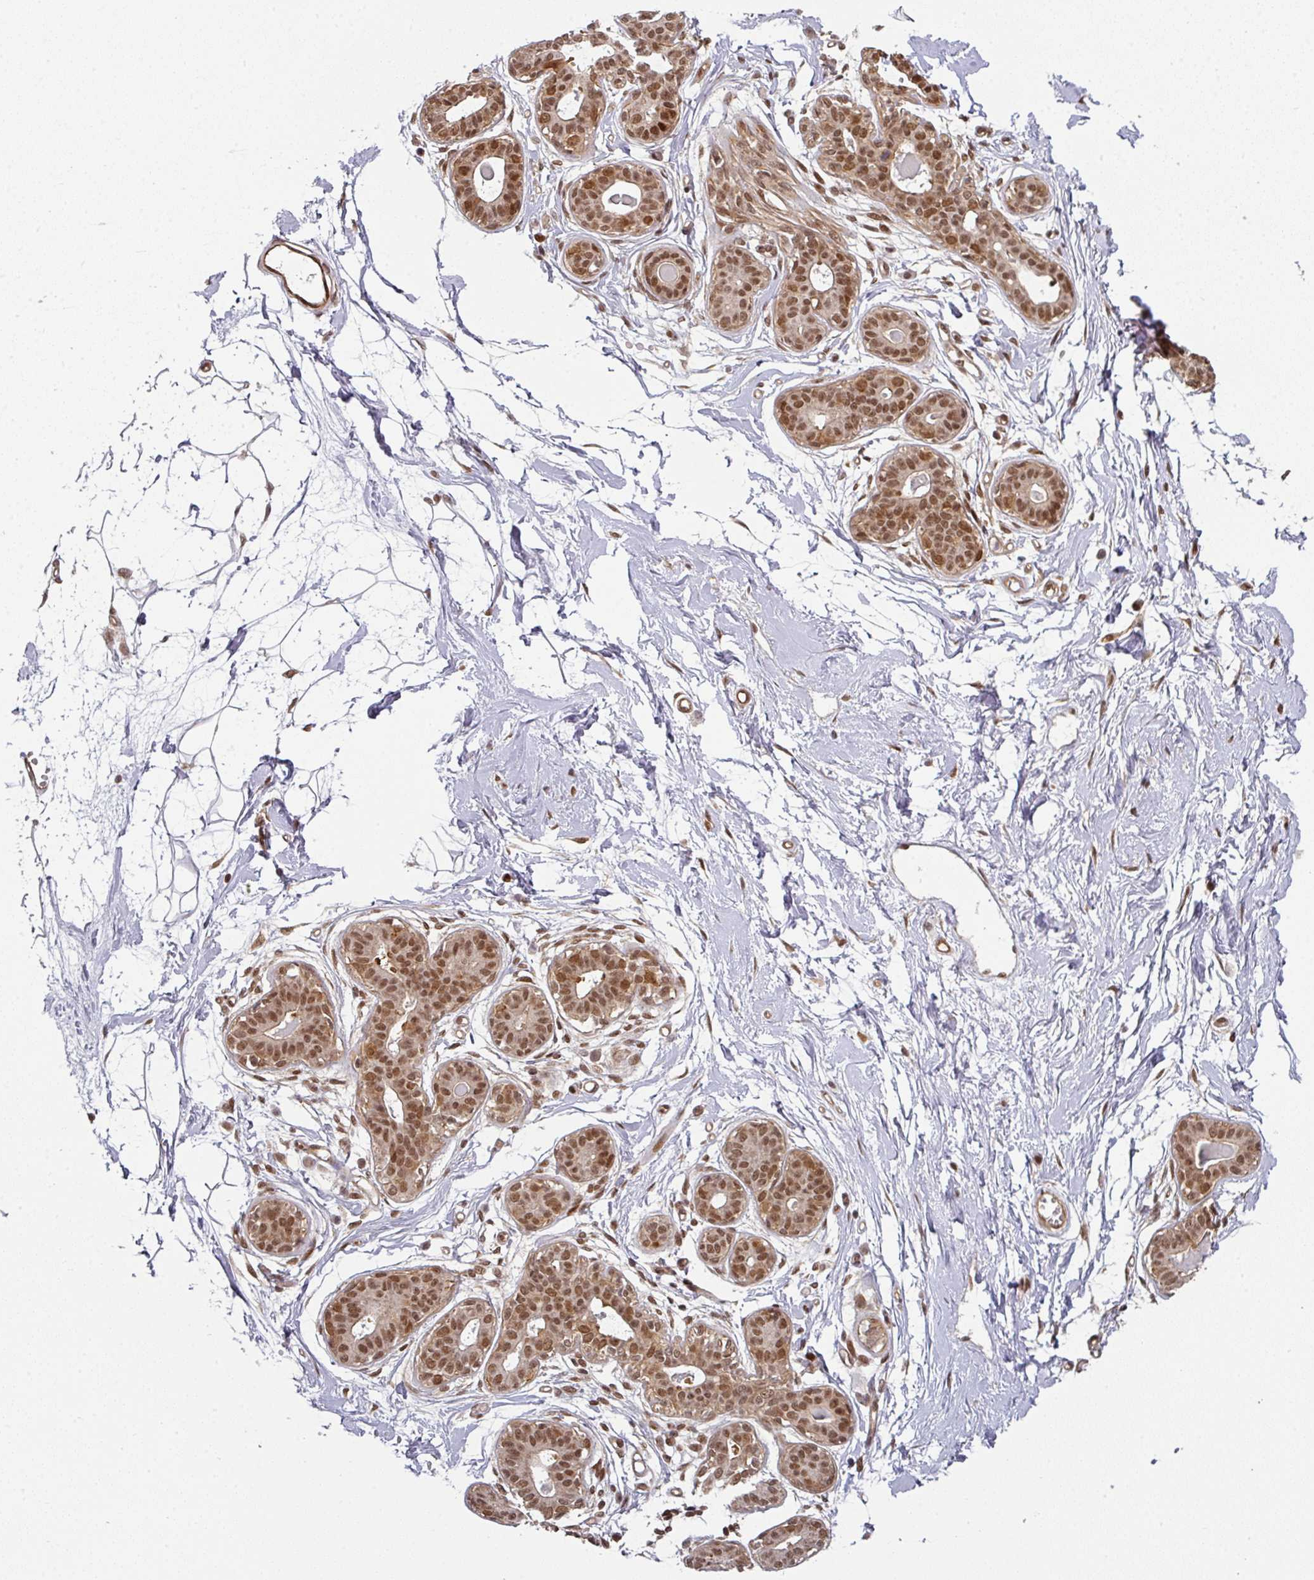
{"staining": {"intensity": "moderate", "quantity": ">75%", "location": "nuclear"}, "tissue": "breast", "cell_type": "Adipocytes", "image_type": "normal", "snomed": [{"axis": "morphology", "description": "Normal tissue, NOS"}, {"axis": "topography", "description": "Breast"}], "caption": "Immunohistochemistry (IHC) staining of unremarkable breast, which reveals medium levels of moderate nuclear expression in about >75% of adipocytes indicating moderate nuclear protein expression. The staining was performed using DAB (brown) for protein detection and nuclei were counterstained in hematoxylin (blue).", "gene": "SIK3", "patient": {"sex": "female", "age": 45}}